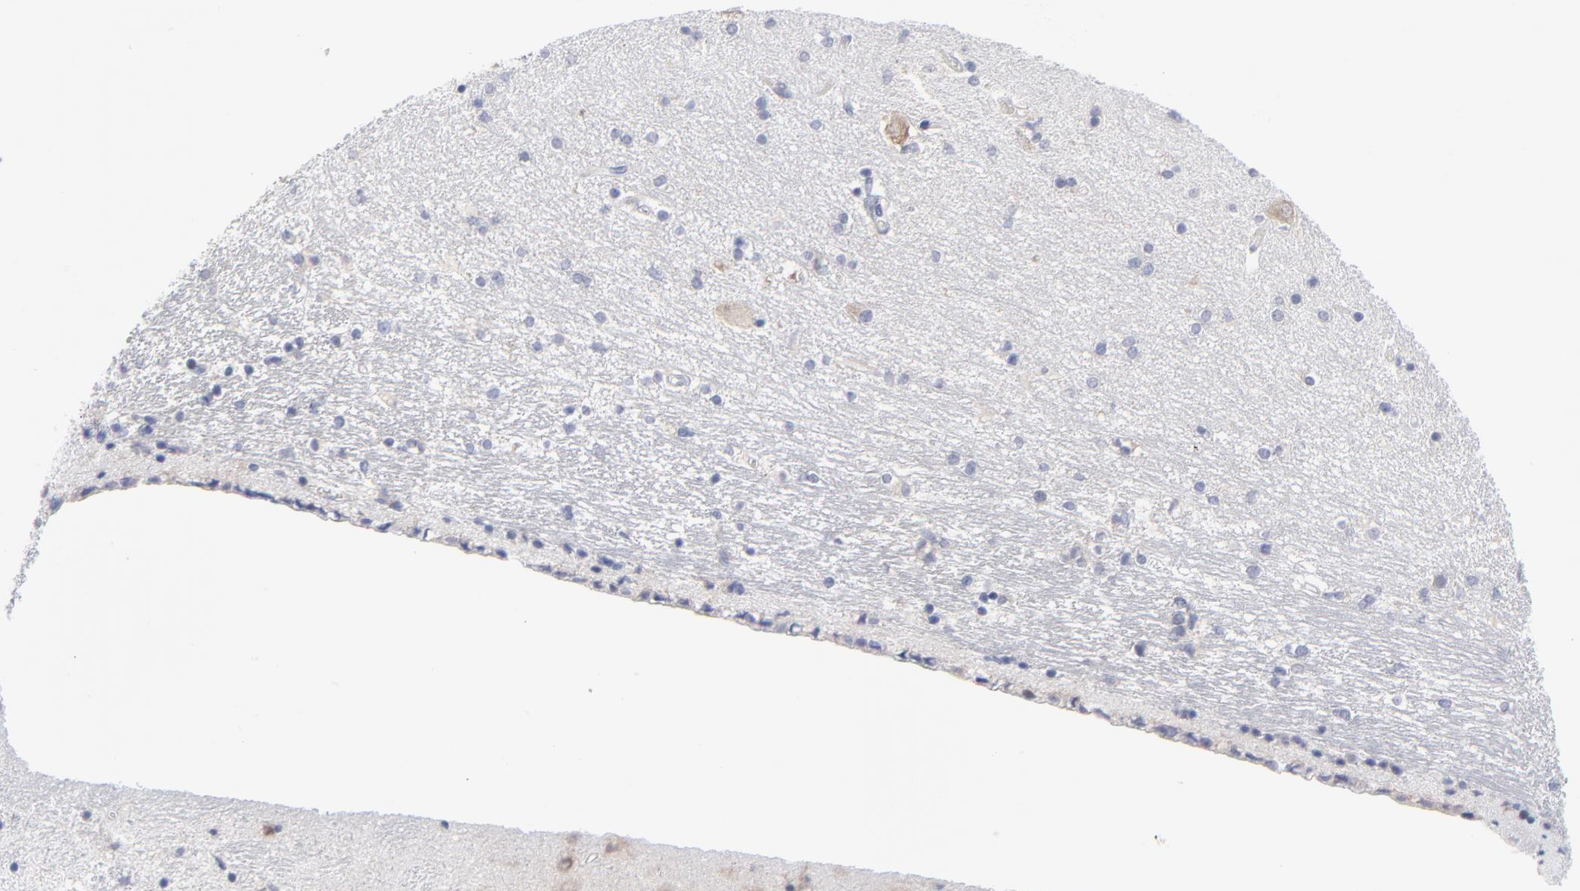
{"staining": {"intensity": "negative", "quantity": "none", "location": "none"}, "tissue": "hippocampus", "cell_type": "Glial cells", "image_type": "normal", "snomed": [{"axis": "morphology", "description": "Normal tissue, NOS"}, {"axis": "topography", "description": "Hippocampus"}], "caption": "Glial cells show no significant positivity in normal hippocampus. (IHC, brightfield microscopy, high magnification).", "gene": "RPS24", "patient": {"sex": "female", "age": 54}}